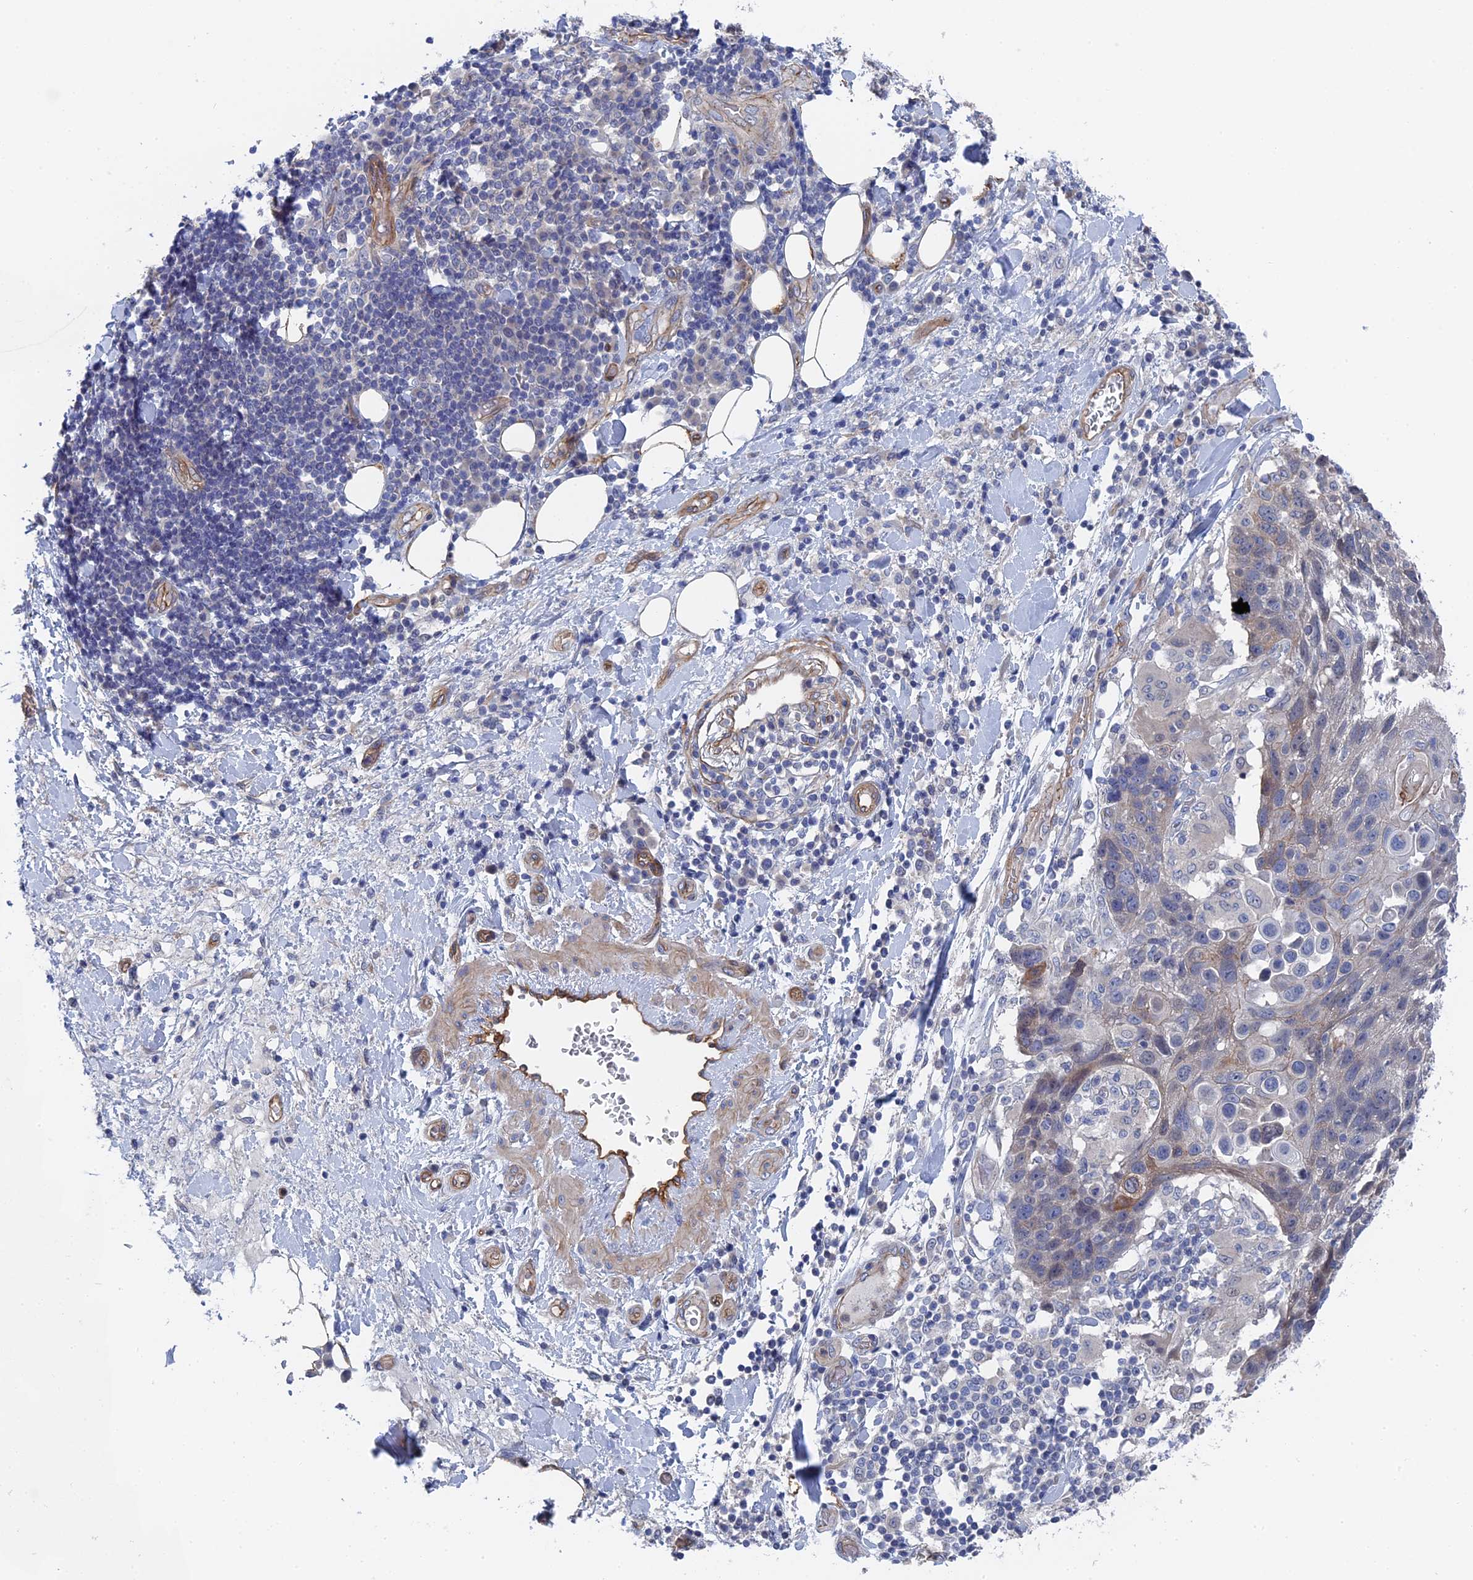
{"staining": {"intensity": "weak", "quantity": "25%-75%", "location": "cytoplasmic/membranous"}, "tissue": "adipose tissue", "cell_type": "Adipocytes", "image_type": "normal", "snomed": [{"axis": "morphology", "description": "Normal tissue, NOS"}, {"axis": "morphology", "description": "Squamous cell carcinoma, NOS"}, {"axis": "topography", "description": "Lymph node"}, {"axis": "topography", "description": "Bronchus"}, {"axis": "topography", "description": "Lung"}], "caption": "Weak cytoplasmic/membranous protein expression is present in about 25%-75% of adipocytes in adipose tissue. (DAB IHC, brown staining for protein, blue staining for nuclei).", "gene": "MTHFSD", "patient": {"sex": "male", "age": 66}}